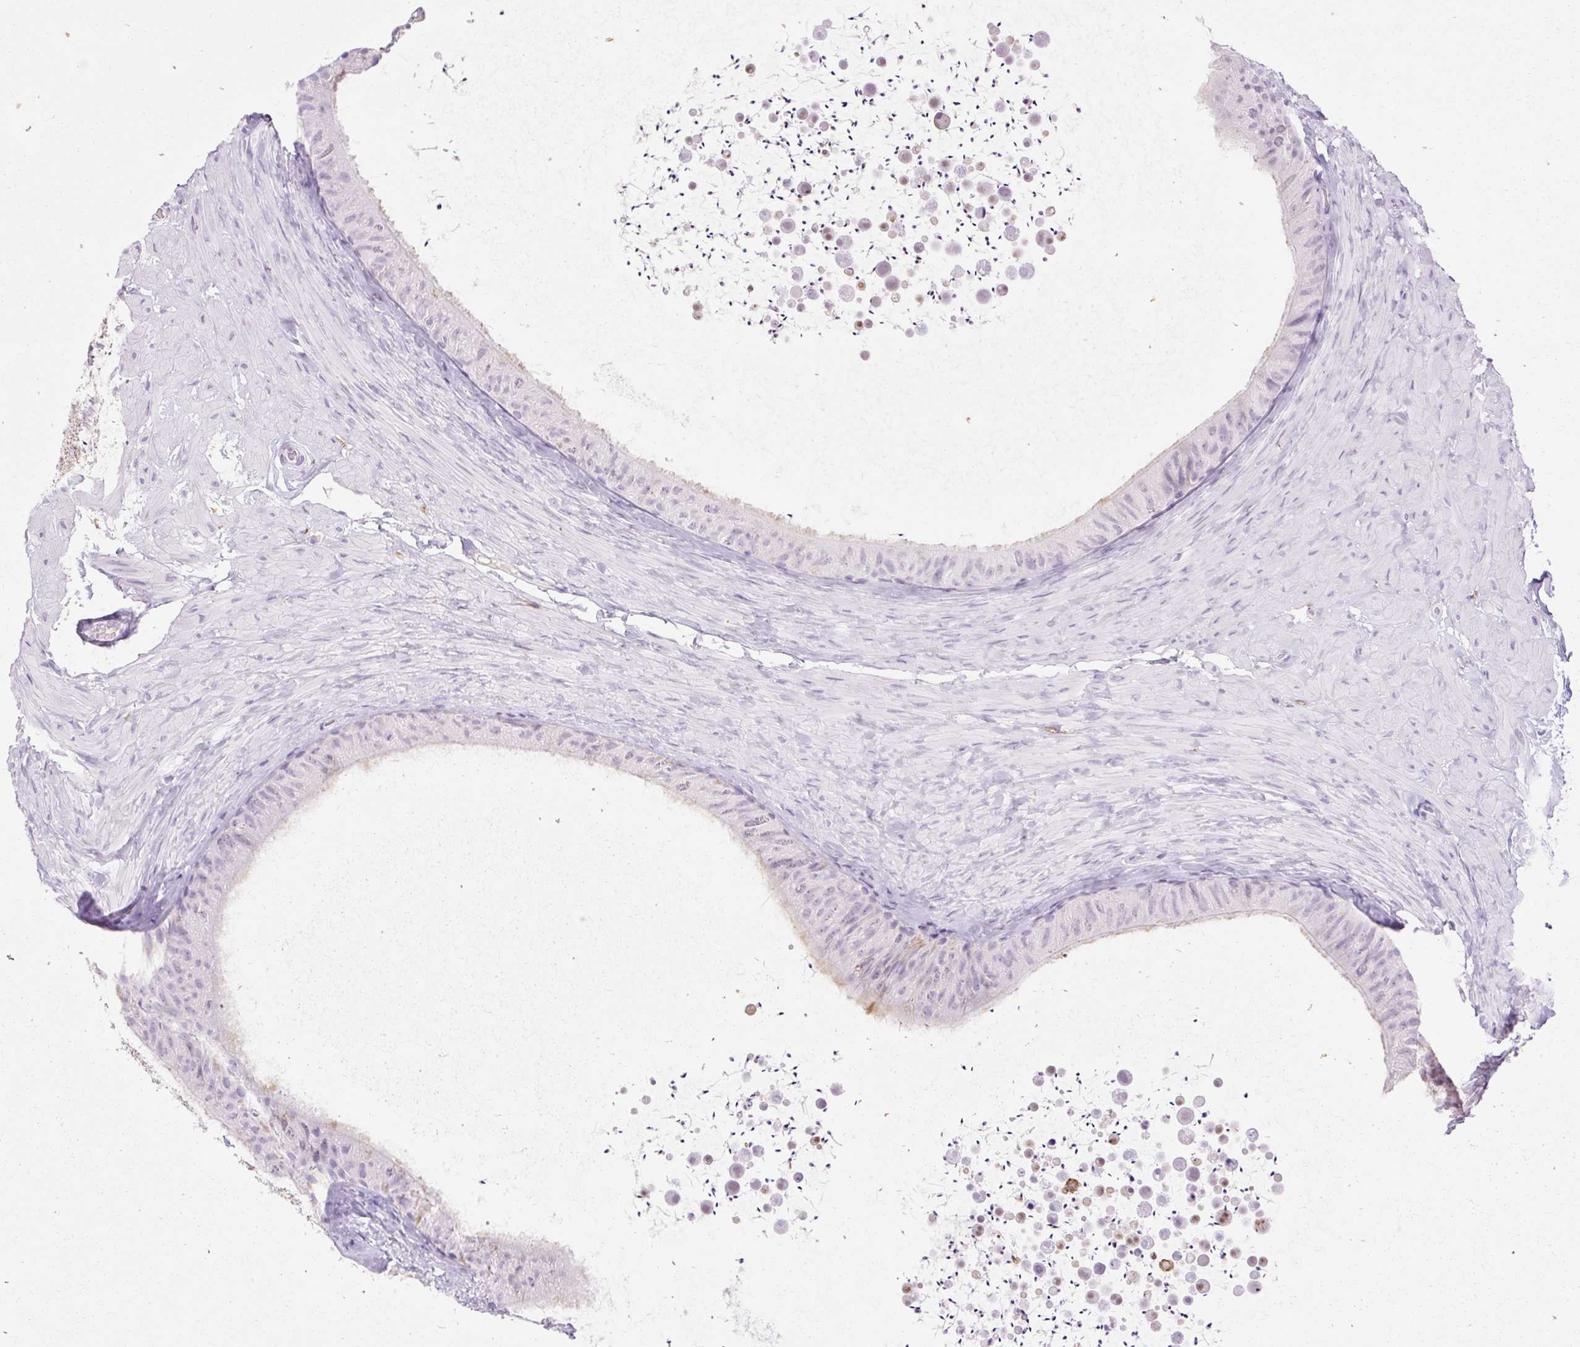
{"staining": {"intensity": "negative", "quantity": "none", "location": "none"}, "tissue": "epididymis", "cell_type": "Glandular cells", "image_type": "normal", "snomed": [{"axis": "morphology", "description": "Normal tissue, NOS"}, {"axis": "topography", "description": "Epididymis, spermatic cord, NOS"}, {"axis": "topography", "description": "Epididymis"}], "caption": "Glandular cells show no significant staining in benign epididymis. Nuclei are stained in blue.", "gene": "SIGLEC1", "patient": {"sex": "male", "age": 31}}